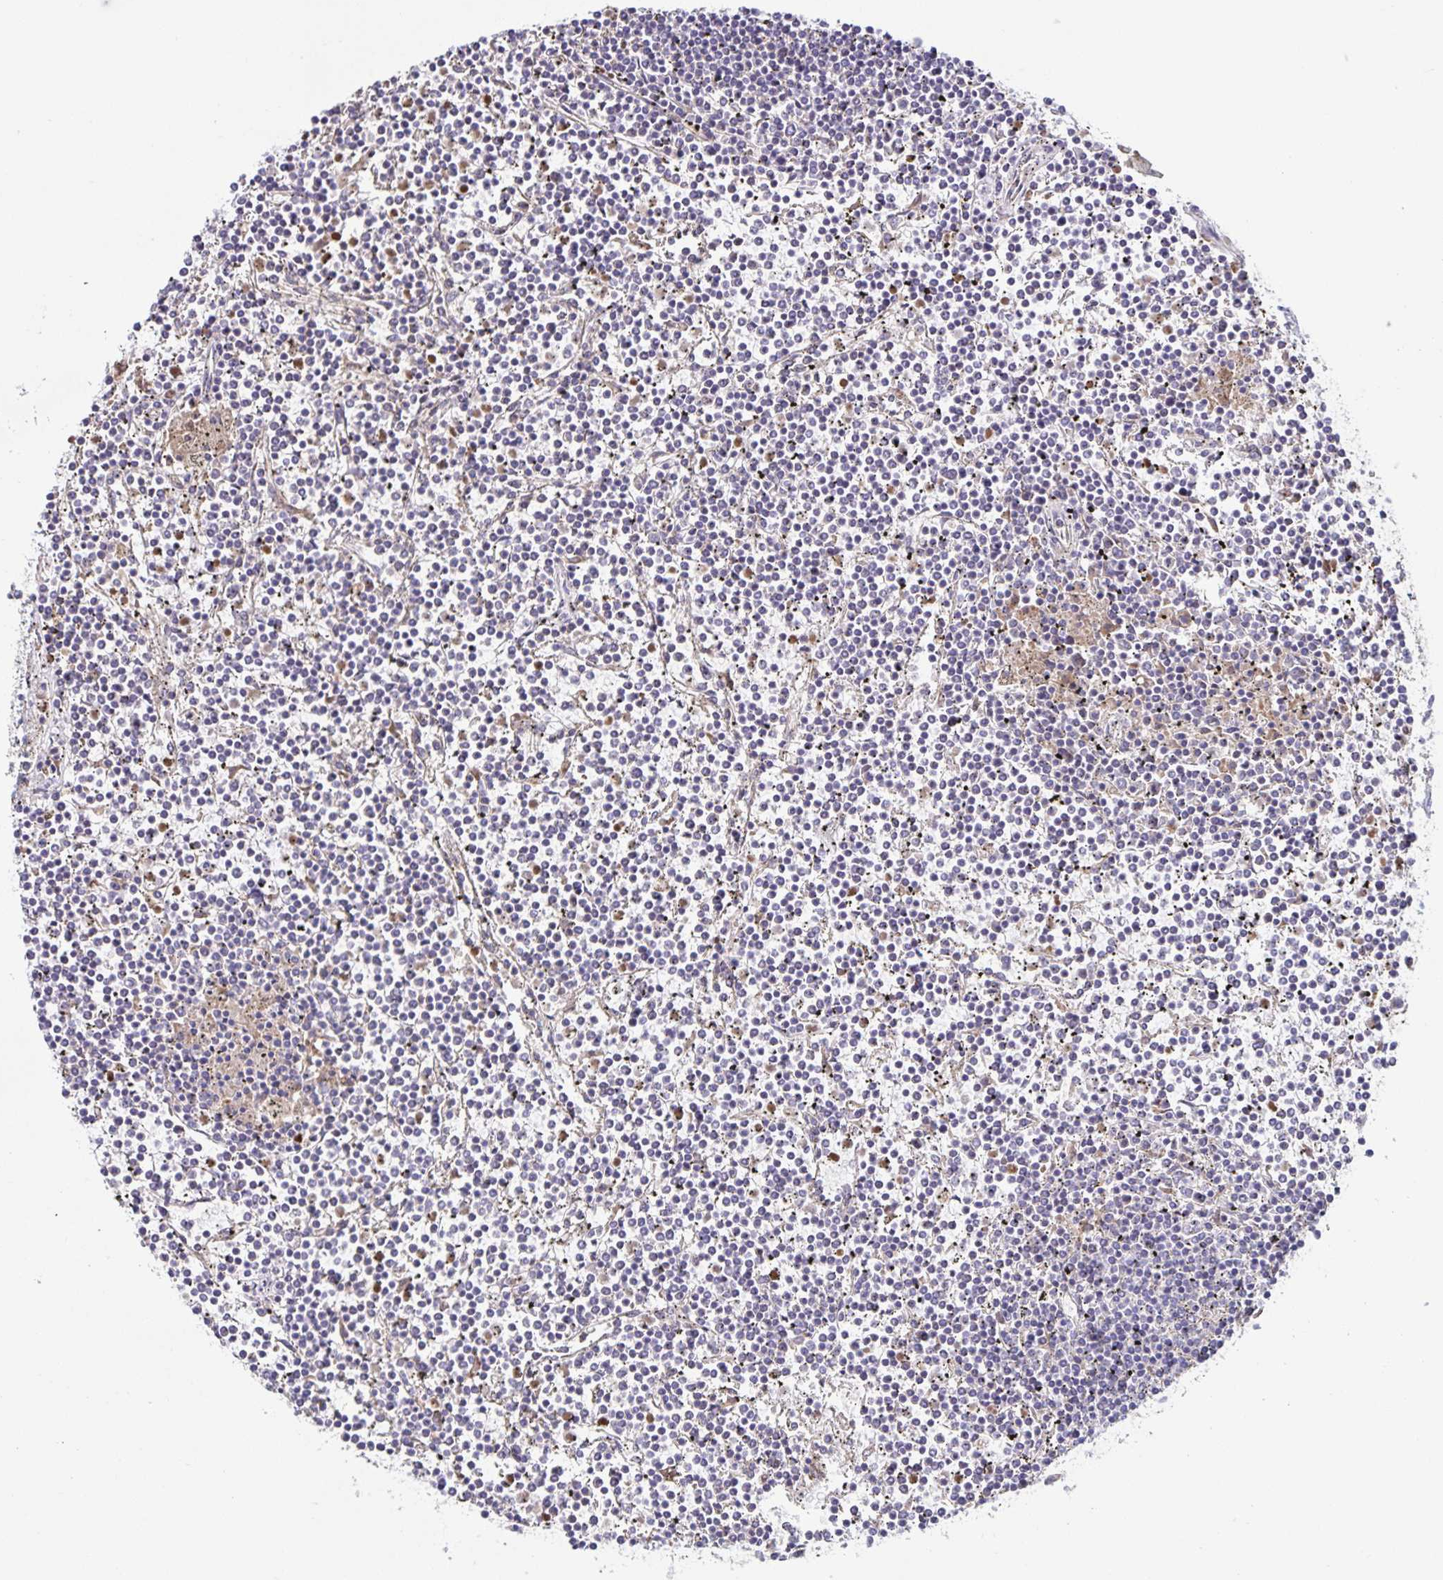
{"staining": {"intensity": "negative", "quantity": "none", "location": "none"}, "tissue": "lymphoma", "cell_type": "Tumor cells", "image_type": "cancer", "snomed": [{"axis": "morphology", "description": "Malignant lymphoma, non-Hodgkin's type, Low grade"}, {"axis": "topography", "description": "Spleen"}], "caption": "Immunohistochemistry (IHC) of human low-grade malignant lymphoma, non-Hodgkin's type displays no expression in tumor cells. (DAB immunohistochemistry (IHC) visualized using brightfield microscopy, high magnification).", "gene": "STPG4", "patient": {"sex": "female", "age": 19}}